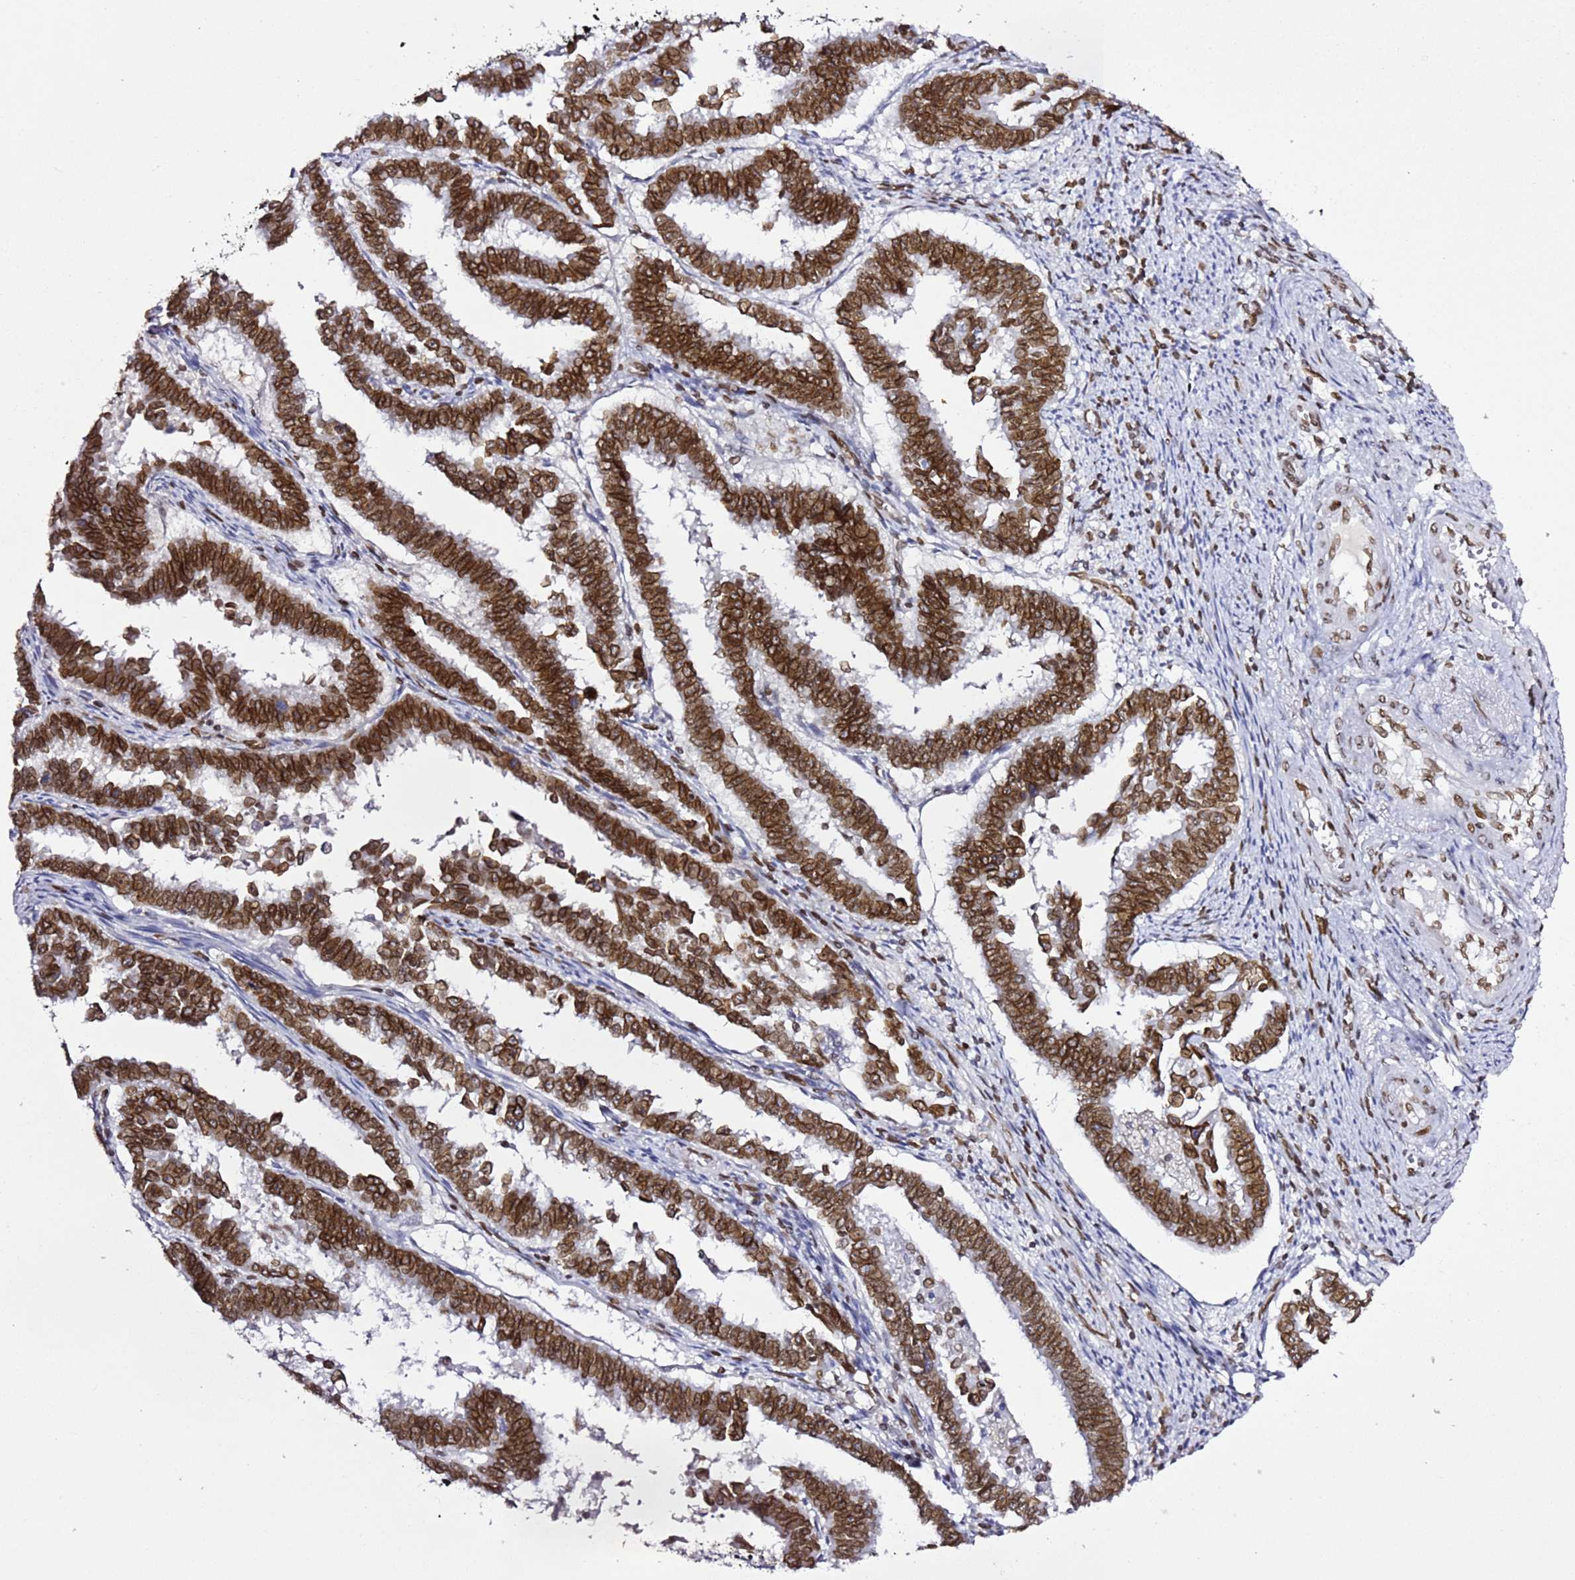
{"staining": {"intensity": "moderate", "quantity": ">75%", "location": "cytoplasmic/membranous,nuclear"}, "tissue": "endometrial cancer", "cell_type": "Tumor cells", "image_type": "cancer", "snomed": [{"axis": "morphology", "description": "Adenocarcinoma, NOS"}, {"axis": "topography", "description": "Endometrium"}], "caption": "A brown stain shows moderate cytoplasmic/membranous and nuclear expression of a protein in human adenocarcinoma (endometrial) tumor cells. (IHC, brightfield microscopy, high magnification).", "gene": "POU6F1", "patient": {"sex": "female", "age": 75}}